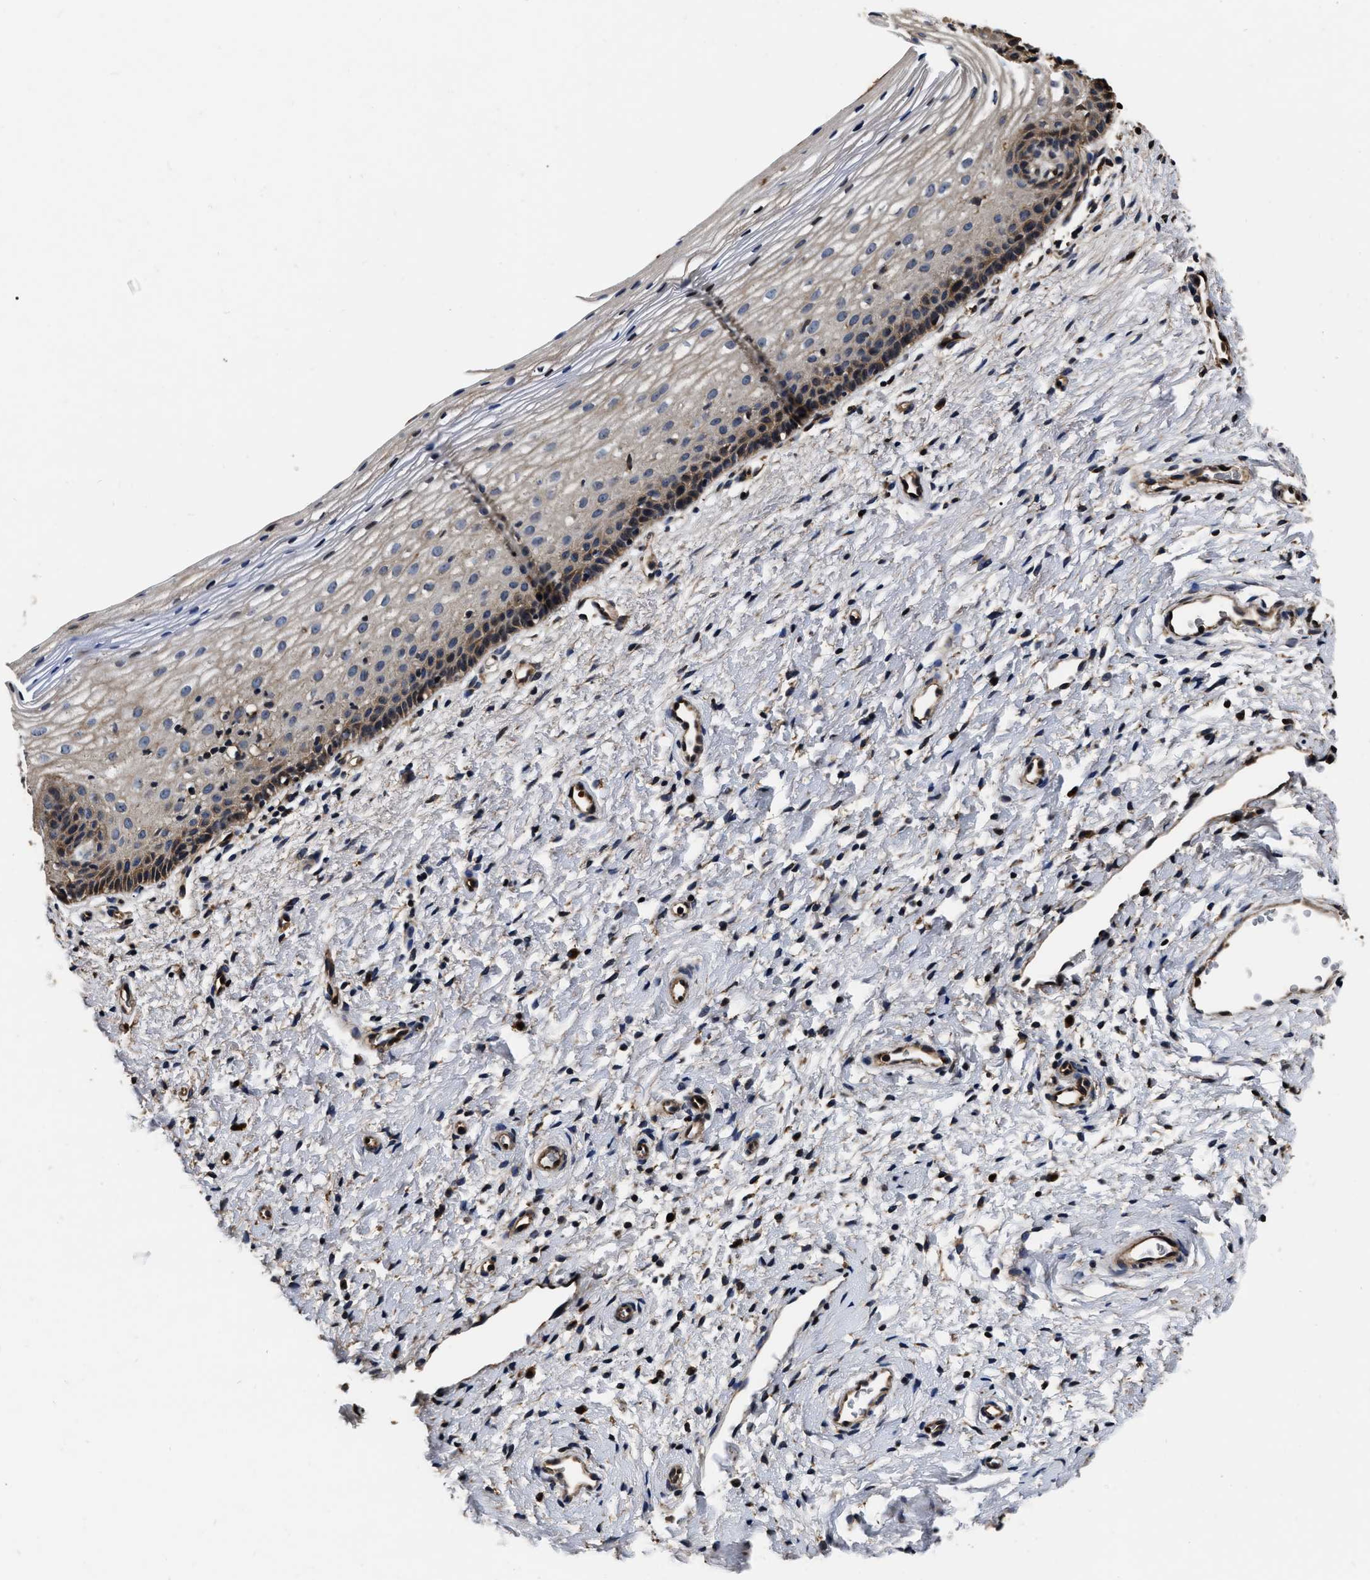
{"staining": {"intensity": "weak", "quantity": "25%-75%", "location": "cytoplasmic/membranous"}, "tissue": "cervix", "cell_type": "Glandular cells", "image_type": "normal", "snomed": [{"axis": "morphology", "description": "Normal tissue, NOS"}, {"axis": "topography", "description": "Cervix"}], "caption": "High-magnification brightfield microscopy of normal cervix stained with DAB (brown) and counterstained with hematoxylin (blue). glandular cells exhibit weak cytoplasmic/membranous staining is seen in about25%-75% of cells.", "gene": "ABCG8", "patient": {"sex": "female", "age": 72}}